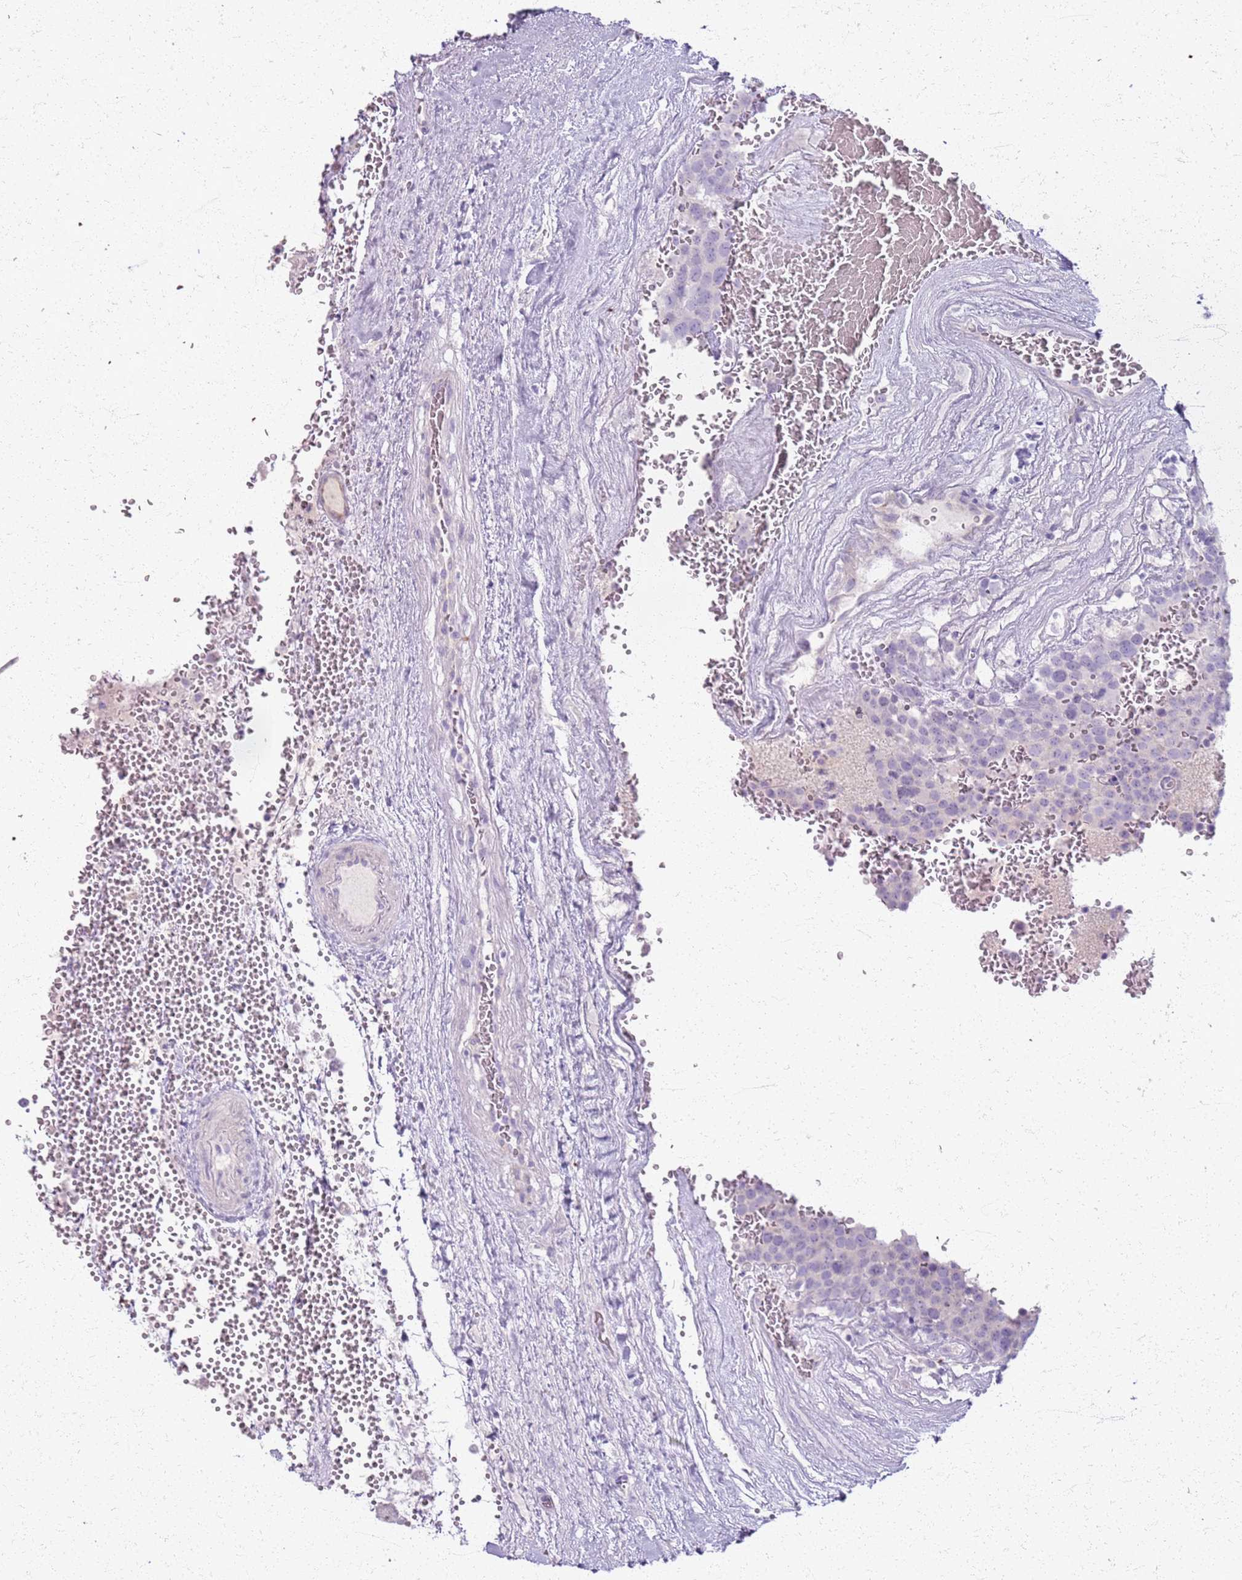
{"staining": {"intensity": "negative", "quantity": "none", "location": "none"}, "tissue": "testis cancer", "cell_type": "Tumor cells", "image_type": "cancer", "snomed": [{"axis": "morphology", "description": "Seminoma, NOS"}, {"axis": "topography", "description": "Testis"}], "caption": "This is an immunohistochemistry (IHC) photomicrograph of human testis seminoma. There is no staining in tumor cells.", "gene": "CSRP3", "patient": {"sex": "male", "age": 71}}